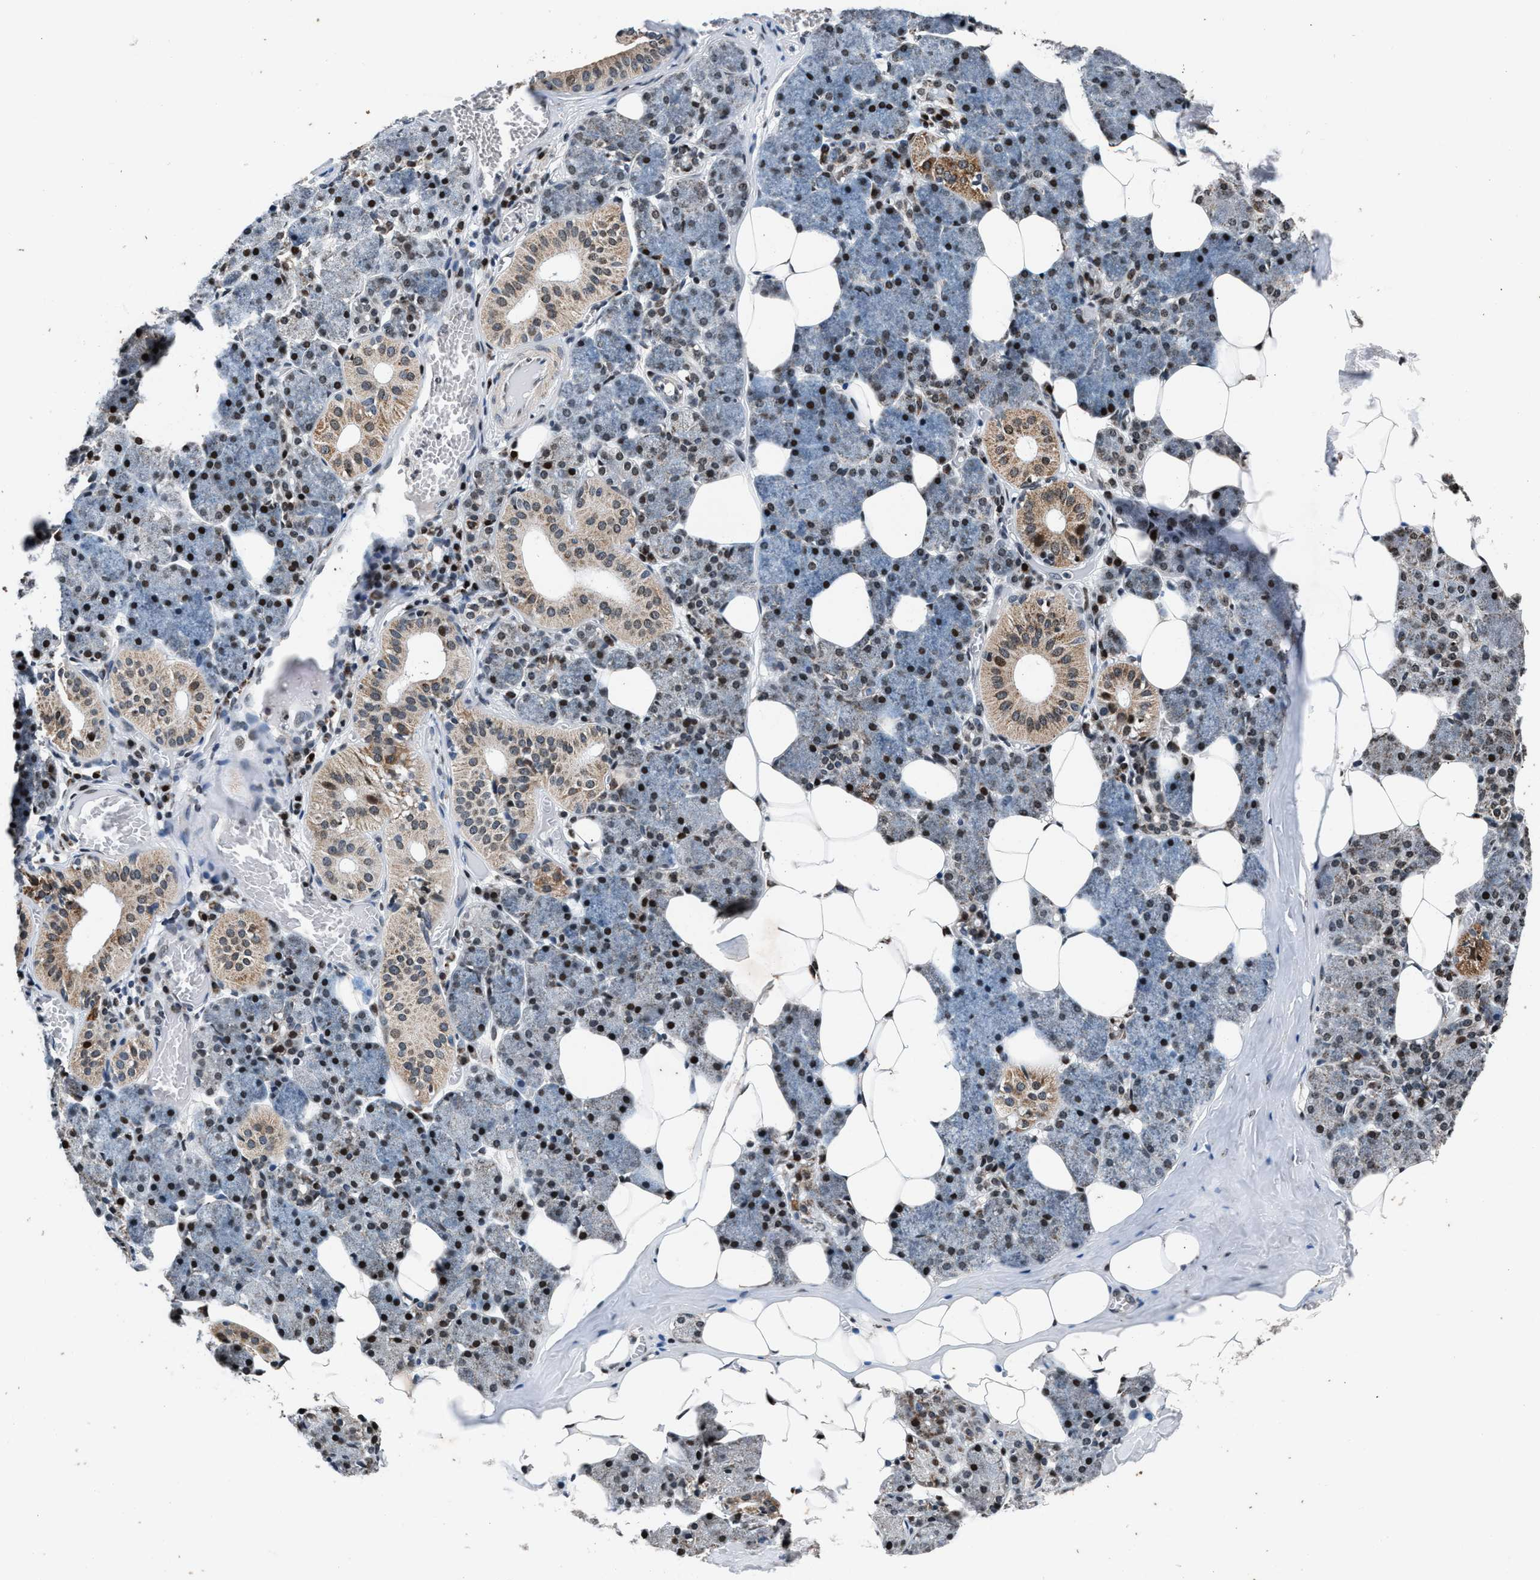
{"staining": {"intensity": "moderate", "quantity": ">75%", "location": "cytoplasmic/membranous,nuclear"}, "tissue": "salivary gland", "cell_type": "Glandular cells", "image_type": "normal", "snomed": [{"axis": "morphology", "description": "Normal tissue, NOS"}, {"axis": "topography", "description": "Salivary gland"}], "caption": "Glandular cells reveal moderate cytoplasmic/membranous,nuclear positivity in approximately >75% of cells in benign salivary gland.", "gene": "PRRC2B", "patient": {"sex": "female", "age": 33}}